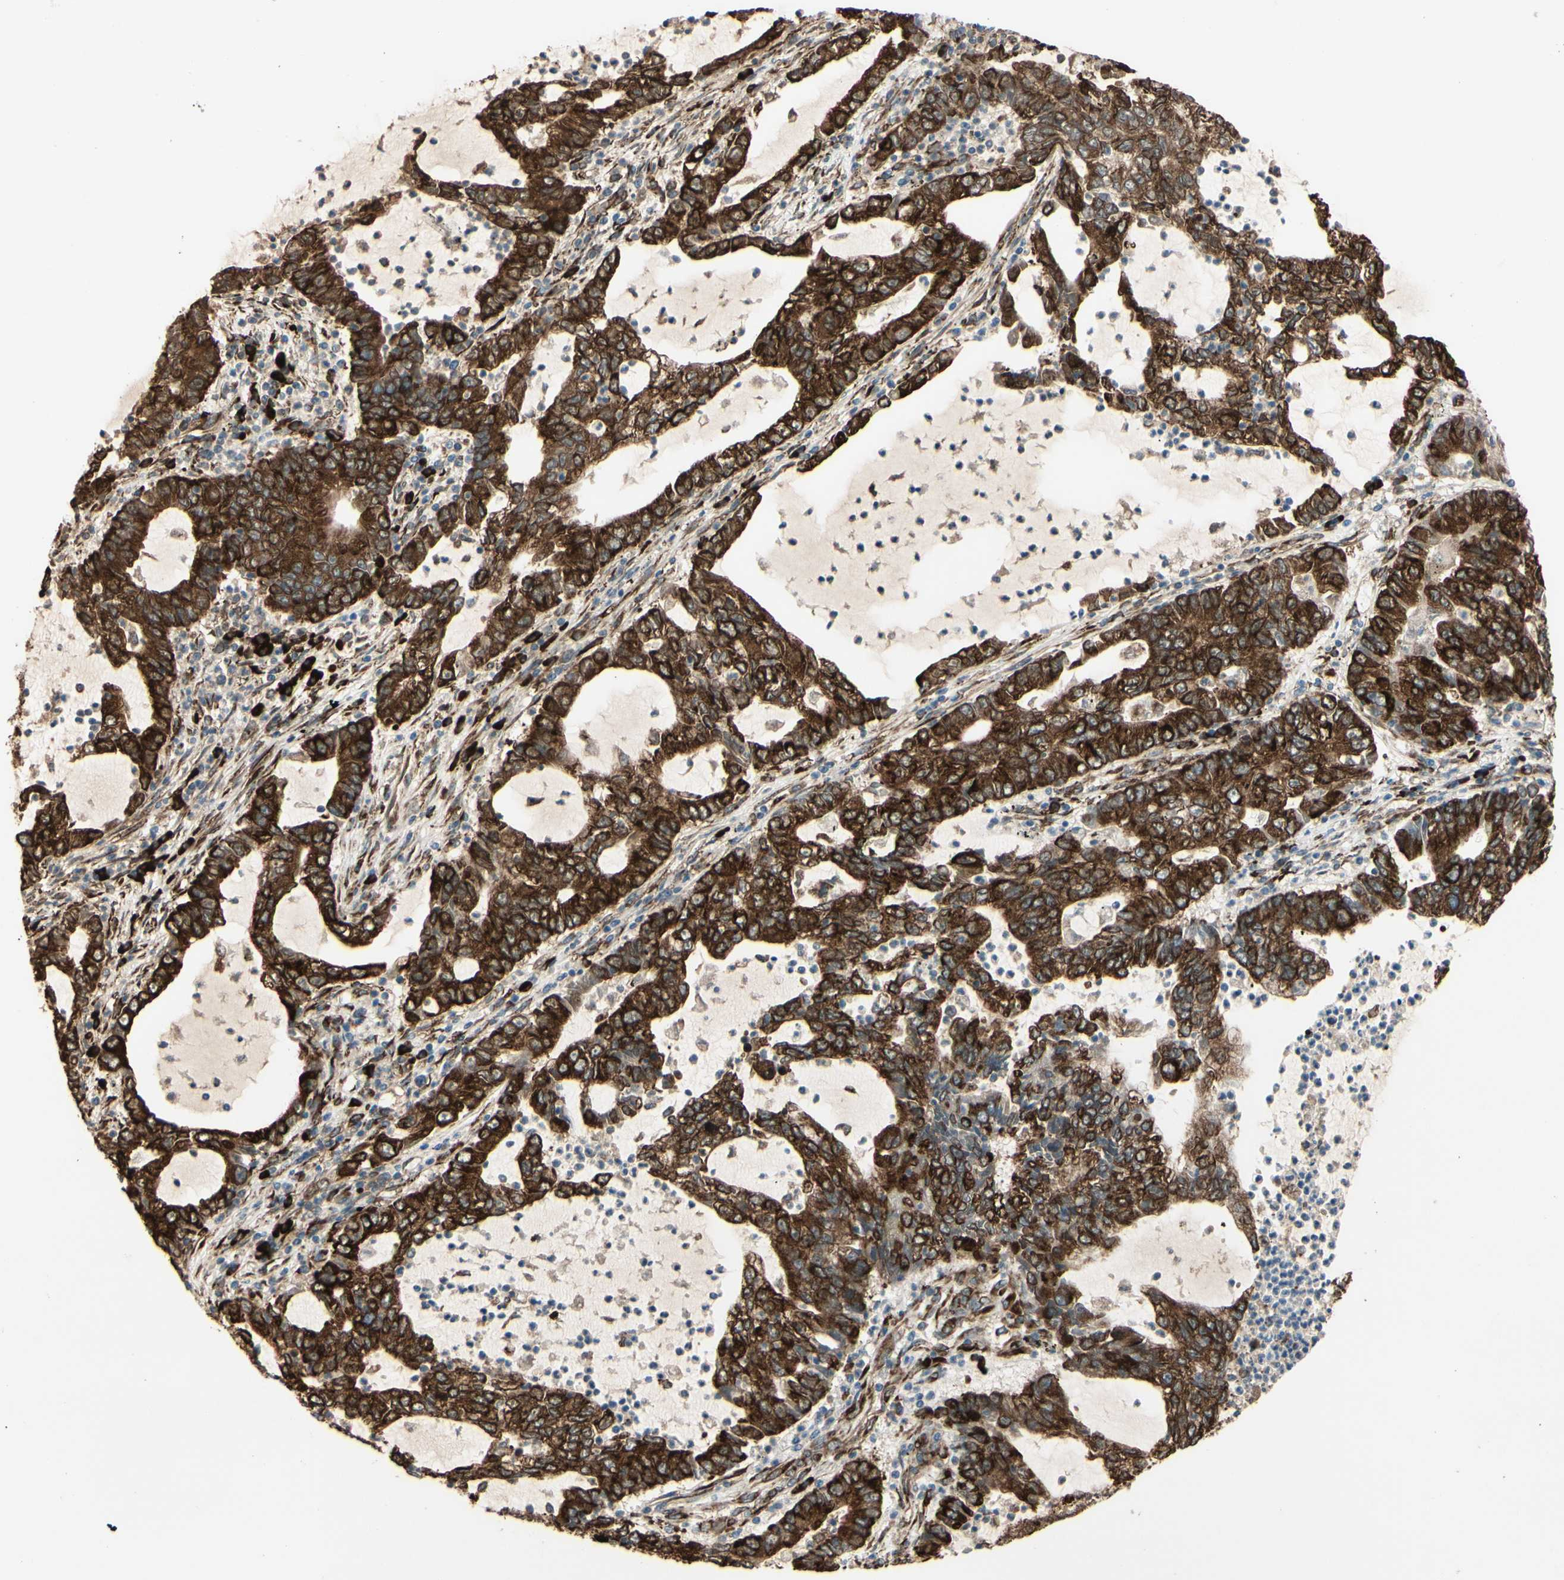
{"staining": {"intensity": "strong", "quantity": ">75%", "location": "cytoplasmic/membranous"}, "tissue": "lung cancer", "cell_type": "Tumor cells", "image_type": "cancer", "snomed": [{"axis": "morphology", "description": "Adenocarcinoma, NOS"}, {"axis": "topography", "description": "Lung"}], "caption": "Brown immunohistochemical staining in human adenocarcinoma (lung) shows strong cytoplasmic/membranous expression in about >75% of tumor cells. Using DAB (brown) and hematoxylin (blue) stains, captured at high magnification using brightfield microscopy.", "gene": "RRBP1", "patient": {"sex": "female", "age": 51}}